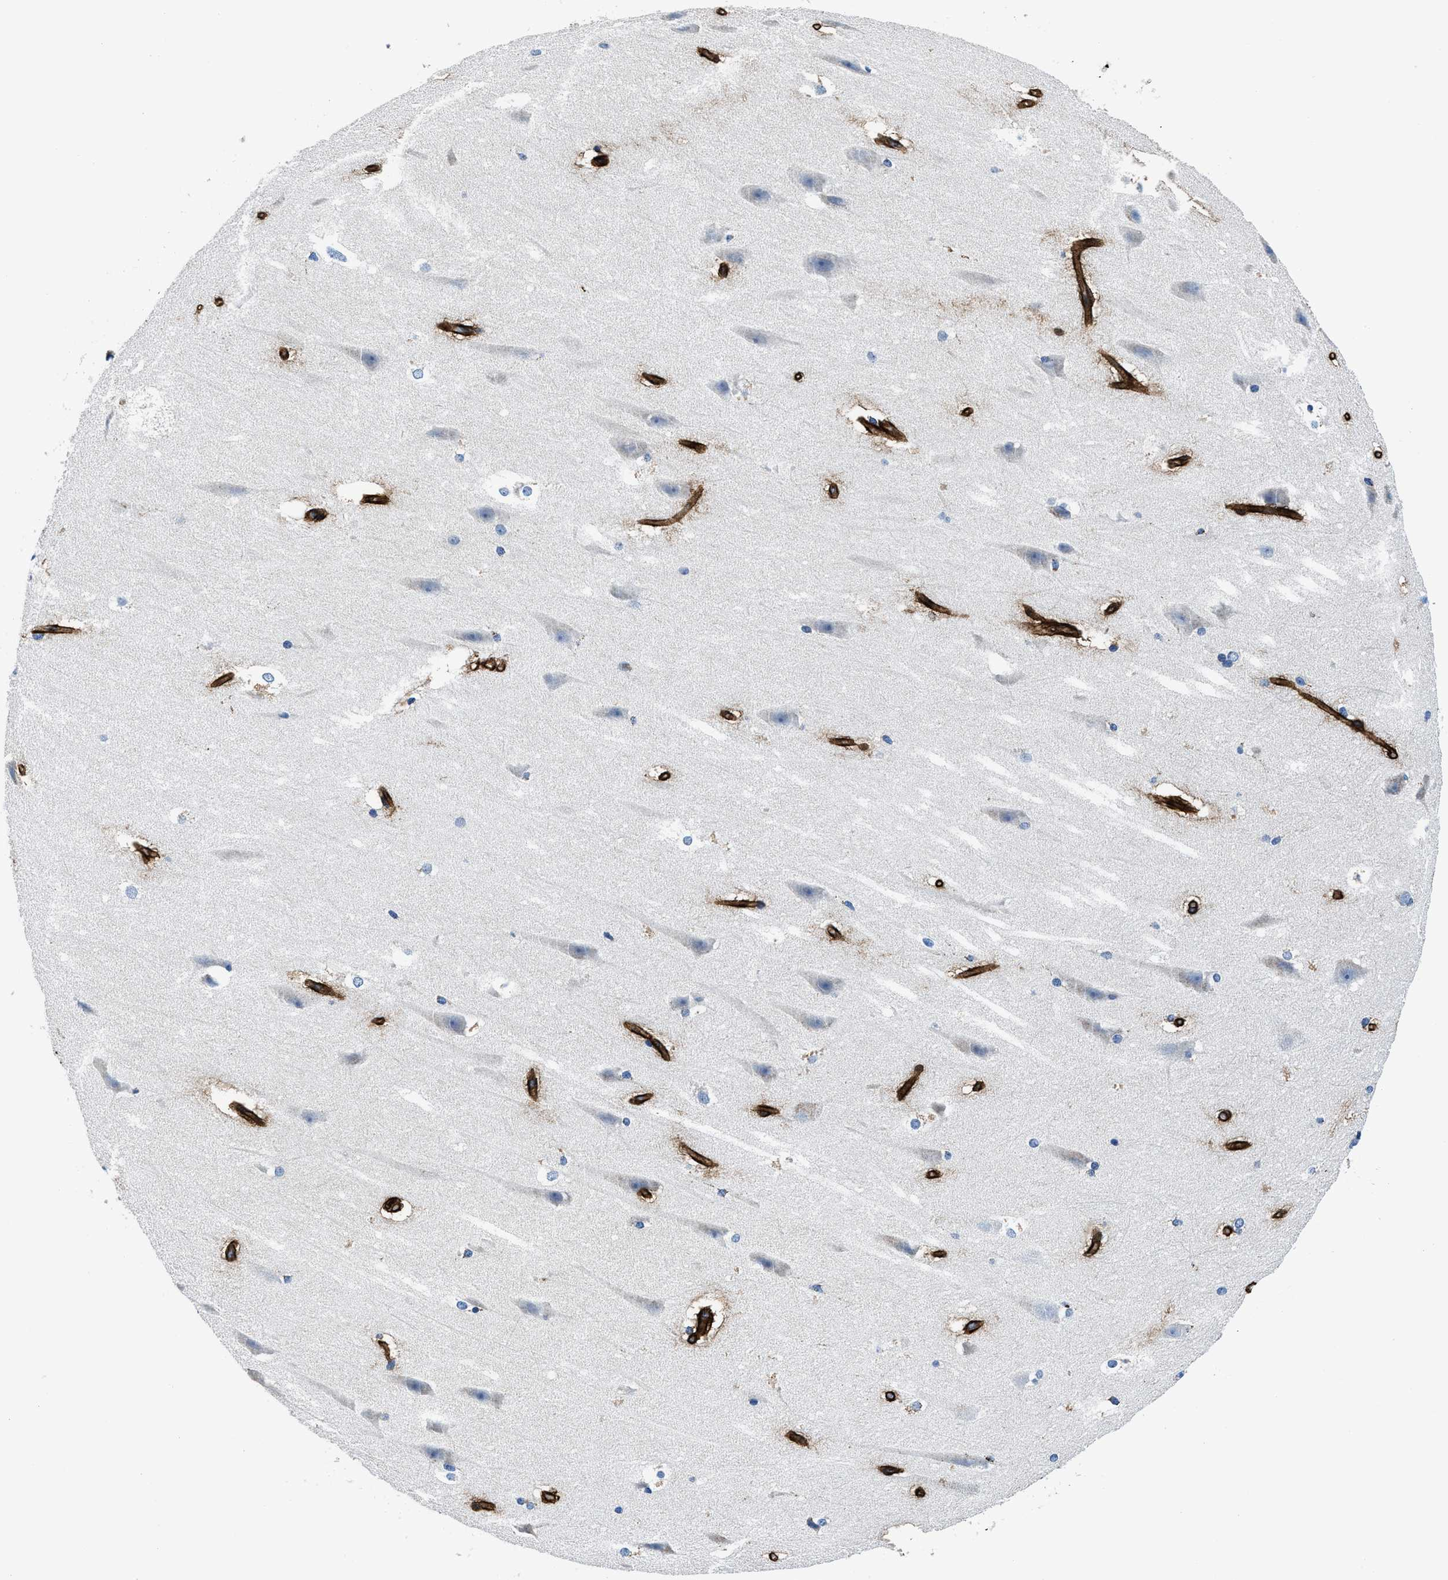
{"staining": {"intensity": "negative", "quantity": "none", "location": "none"}, "tissue": "hippocampus", "cell_type": "Glial cells", "image_type": "normal", "snomed": [{"axis": "morphology", "description": "Normal tissue, NOS"}, {"axis": "topography", "description": "Hippocampus"}], "caption": "This is an IHC histopathology image of normal hippocampus. There is no positivity in glial cells.", "gene": "DAG1", "patient": {"sex": "female", "age": 19}}